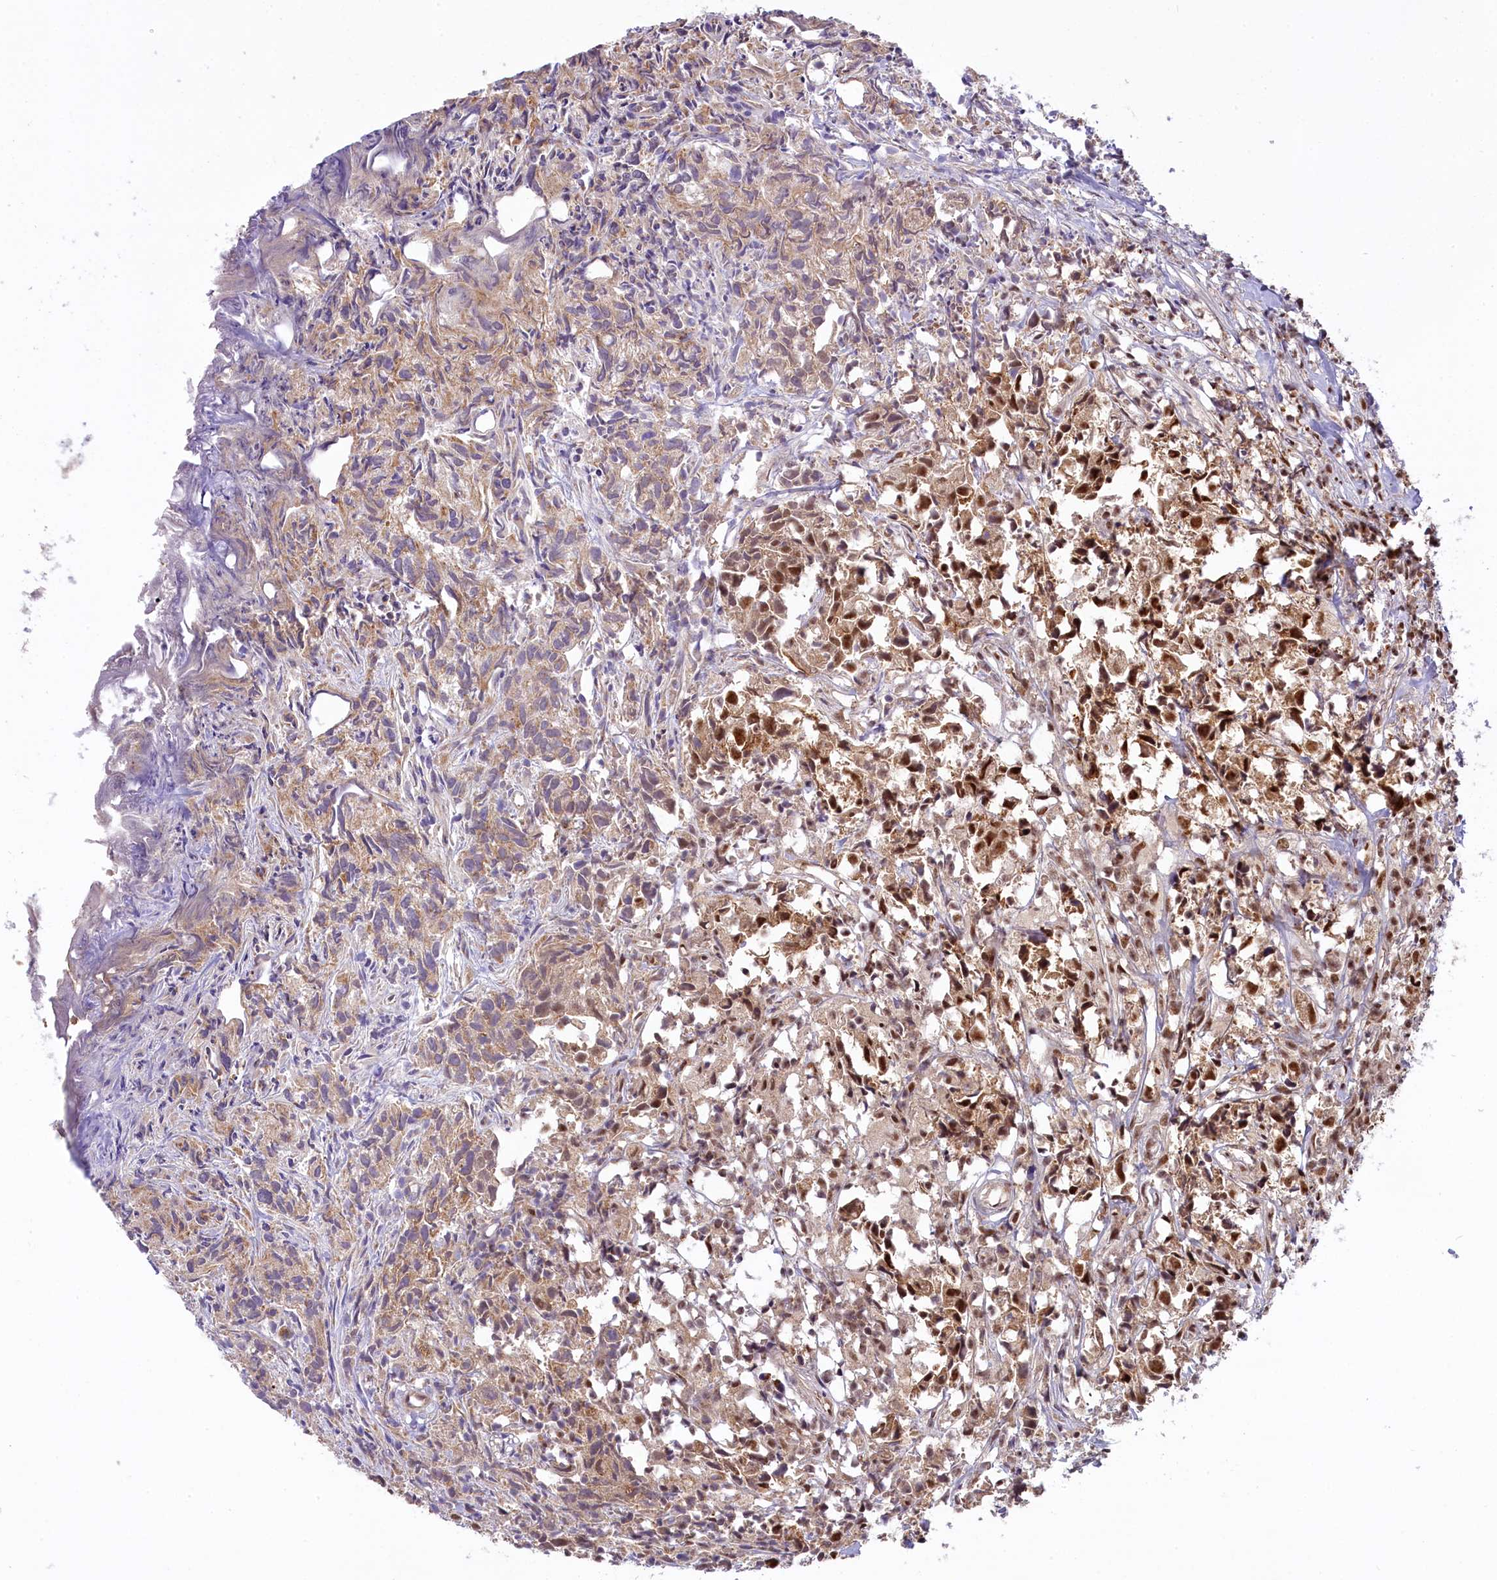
{"staining": {"intensity": "strong", "quantity": "25%-75%", "location": "cytoplasmic/membranous,nuclear"}, "tissue": "urothelial cancer", "cell_type": "Tumor cells", "image_type": "cancer", "snomed": [{"axis": "morphology", "description": "Urothelial carcinoma, High grade"}, {"axis": "topography", "description": "Urinary bladder"}], "caption": "The histopathology image demonstrates staining of high-grade urothelial carcinoma, revealing strong cytoplasmic/membranous and nuclear protein positivity (brown color) within tumor cells. Immunohistochemistry (ihc) stains the protein of interest in brown and the nuclei are stained blue.", "gene": "CARD8", "patient": {"sex": "female", "age": 75}}